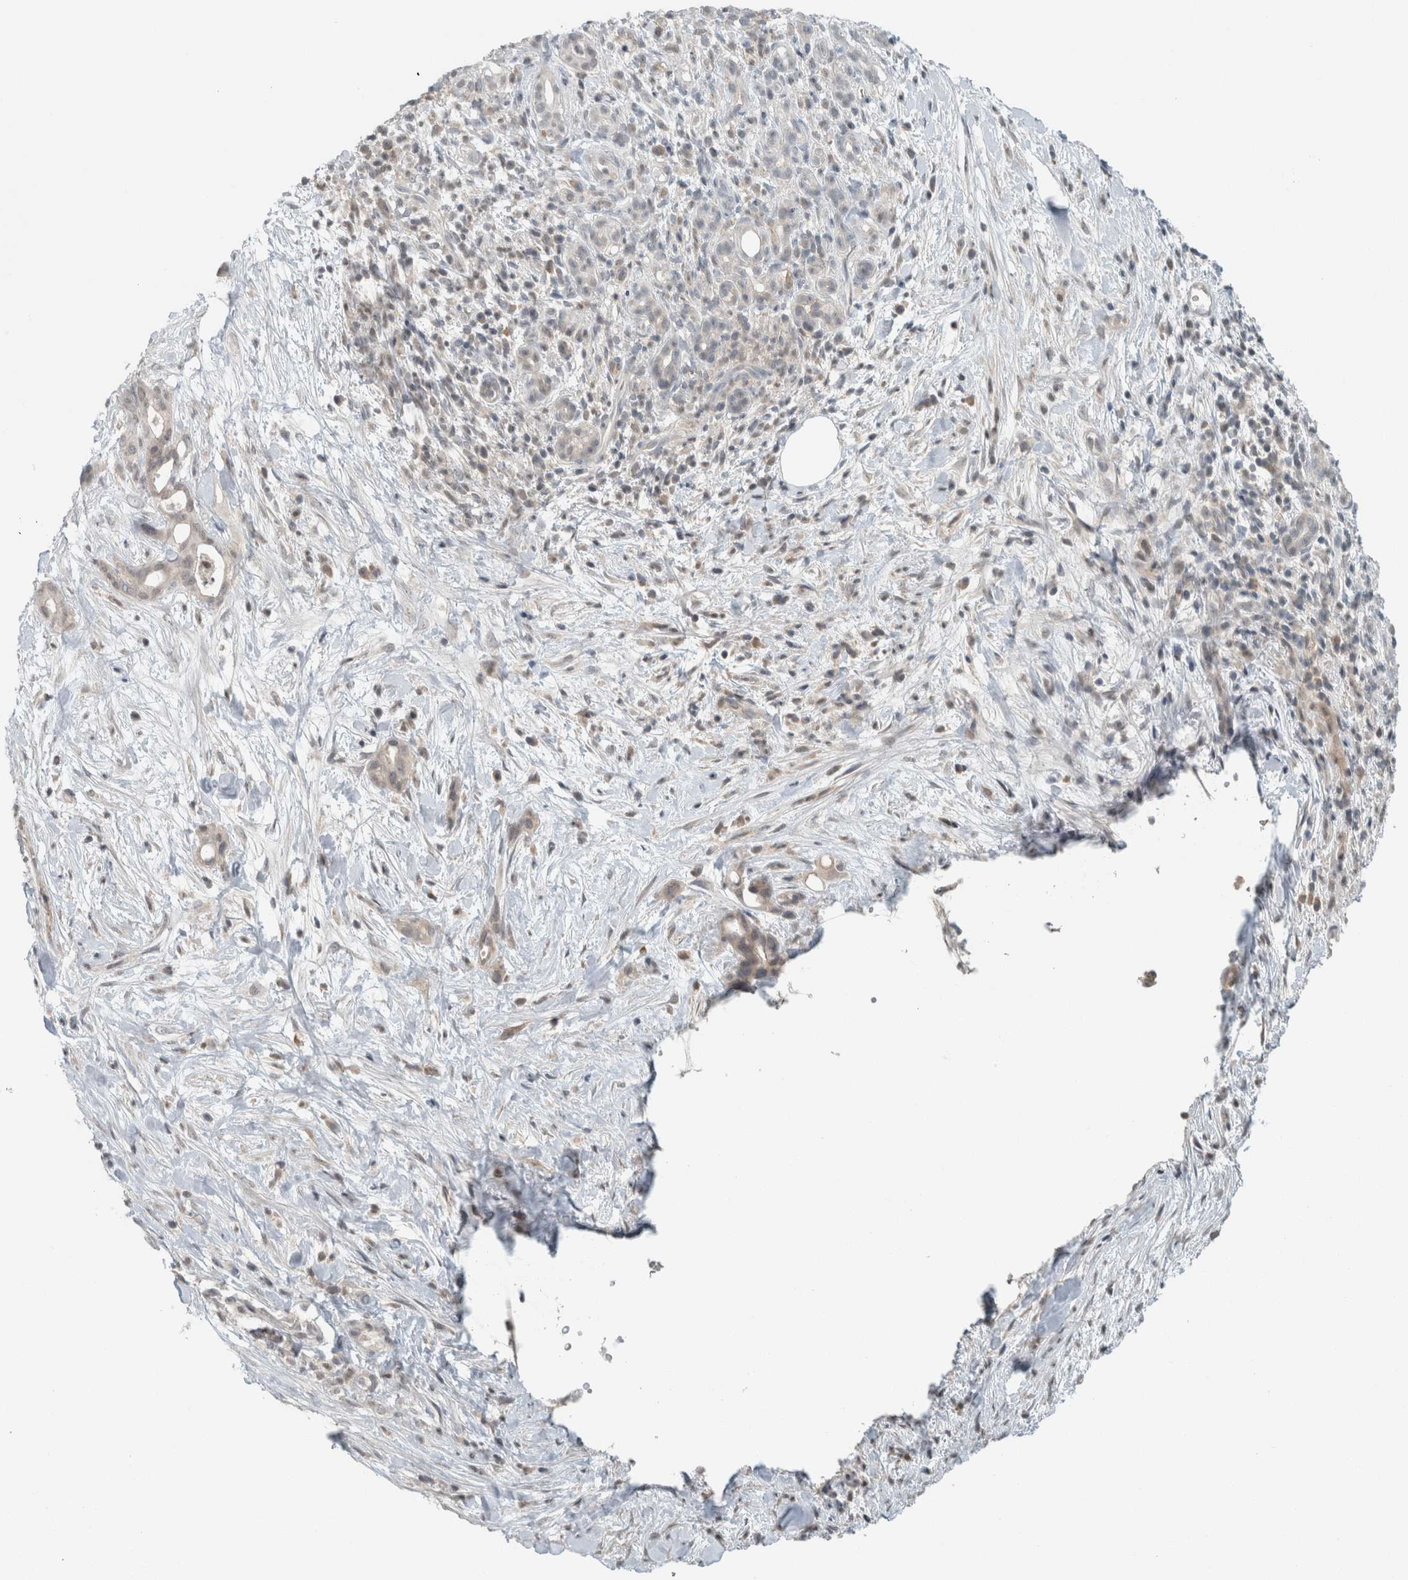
{"staining": {"intensity": "negative", "quantity": "none", "location": "none"}, "tissue": "pancreatic cancer", "cell_type": "Tumor cells", "image_type": "cancer", "snomed": [{"axis": "morphology", "description": "Adenocarcinoma, NOS"}, {"axis": "topography", "description": "Pancreas"}], "caption": "Adenocarcinoma (pancreatic) was stained to show a protein in brown. There is no significant staining in tumor cells.", "gene": "TRIT1", "patient": {"sex": "male", "age": 58}}